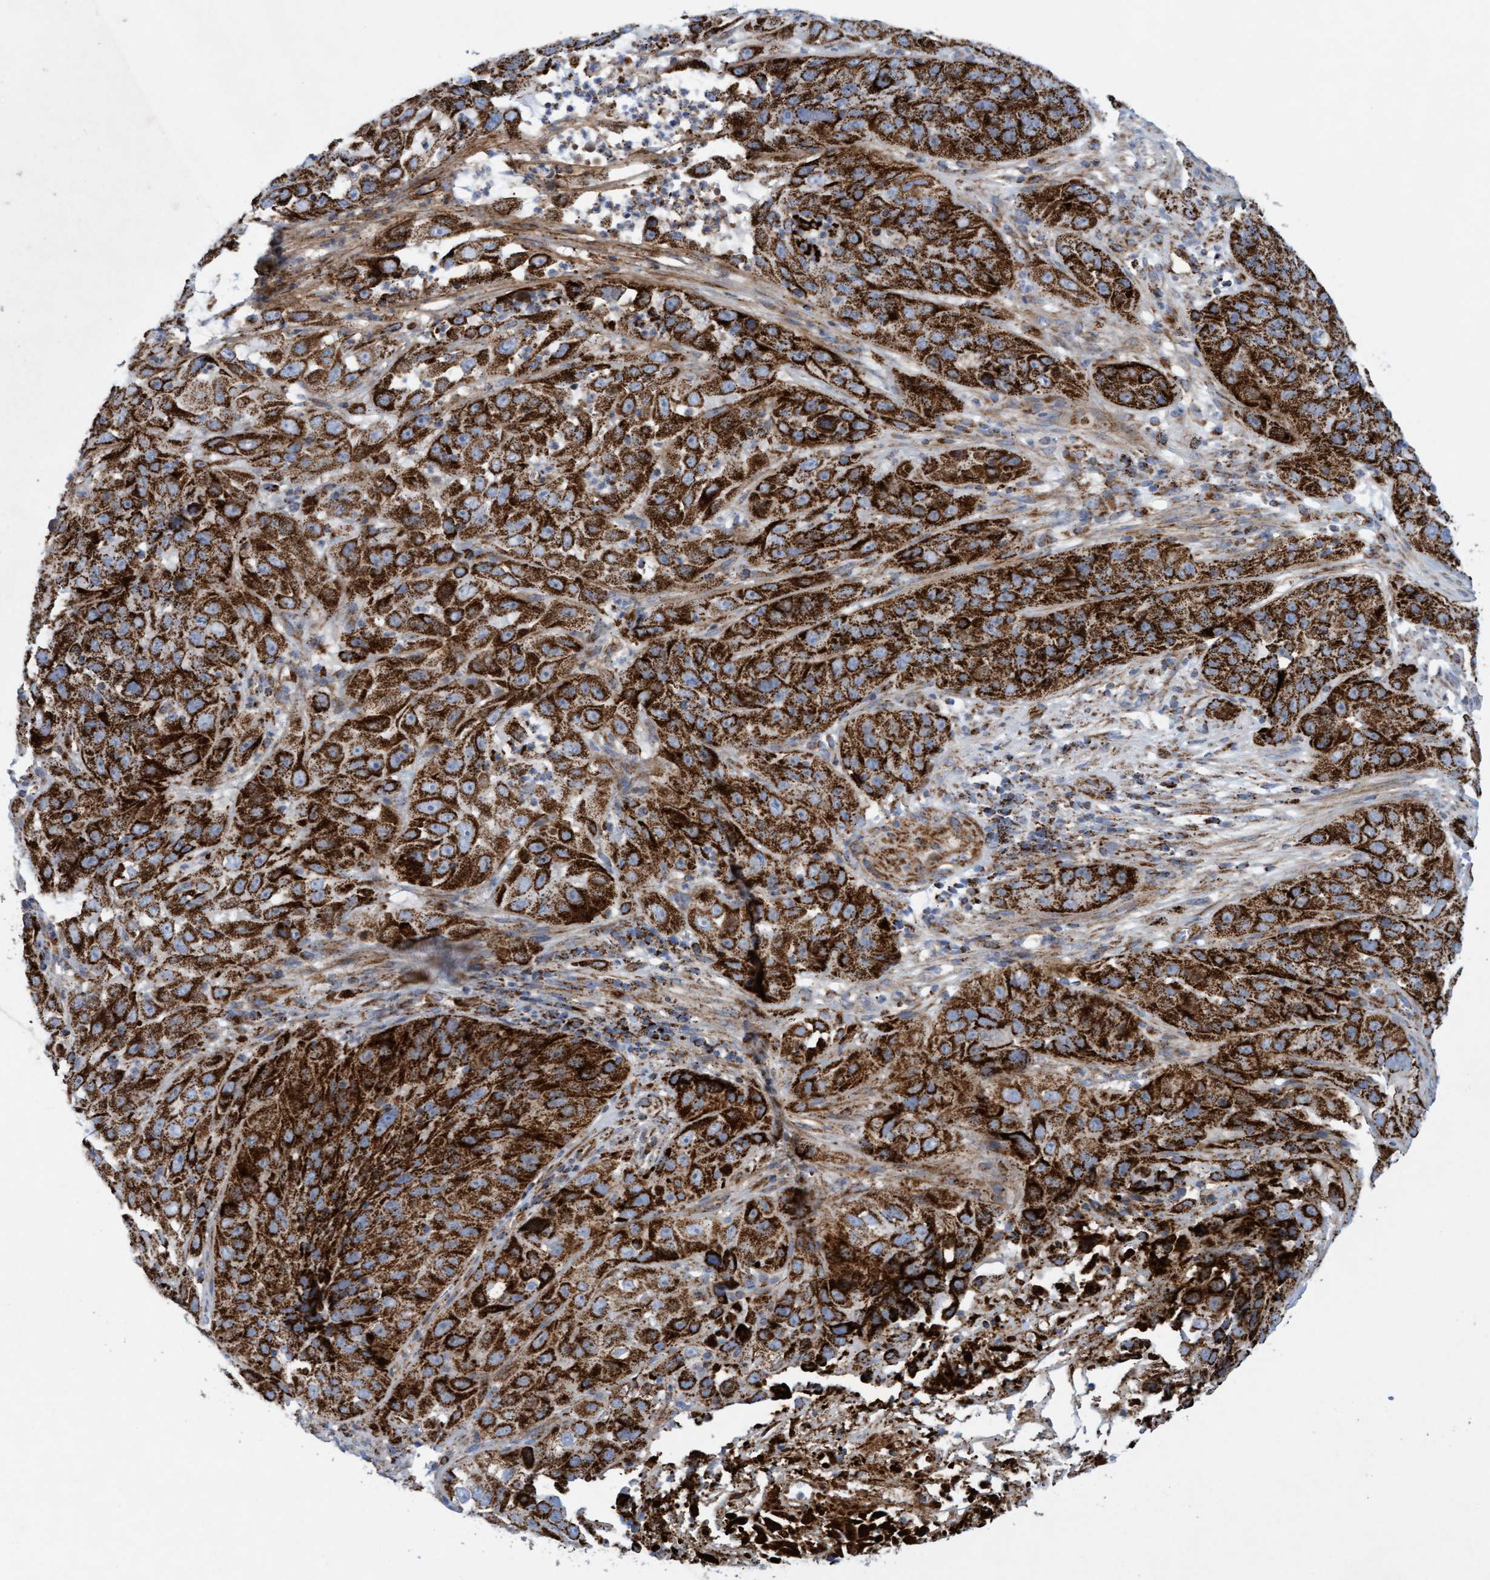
{"staining": {"intensity": "strong", "quantity": ">75%", "location": "cytoplasmic/membranous"}, "tissue": "cervical cancer", "cell_type": "Tumor cells", "image_type": "cancer", "snomed": [{"axis": "morphology", "description": "Squamous cell carcinoma, NOS"}, {"axis": "topography", "description": "Cervix"}], "caption": "Immunohistochemistry of human cervical squamous cell carcinoma displays high levels of strong cytoplasmic/membranous positivity in approximately >75% of tumor cells.", "gene": "GGTA1", "patient": {"sex": "female", "age": 32}}